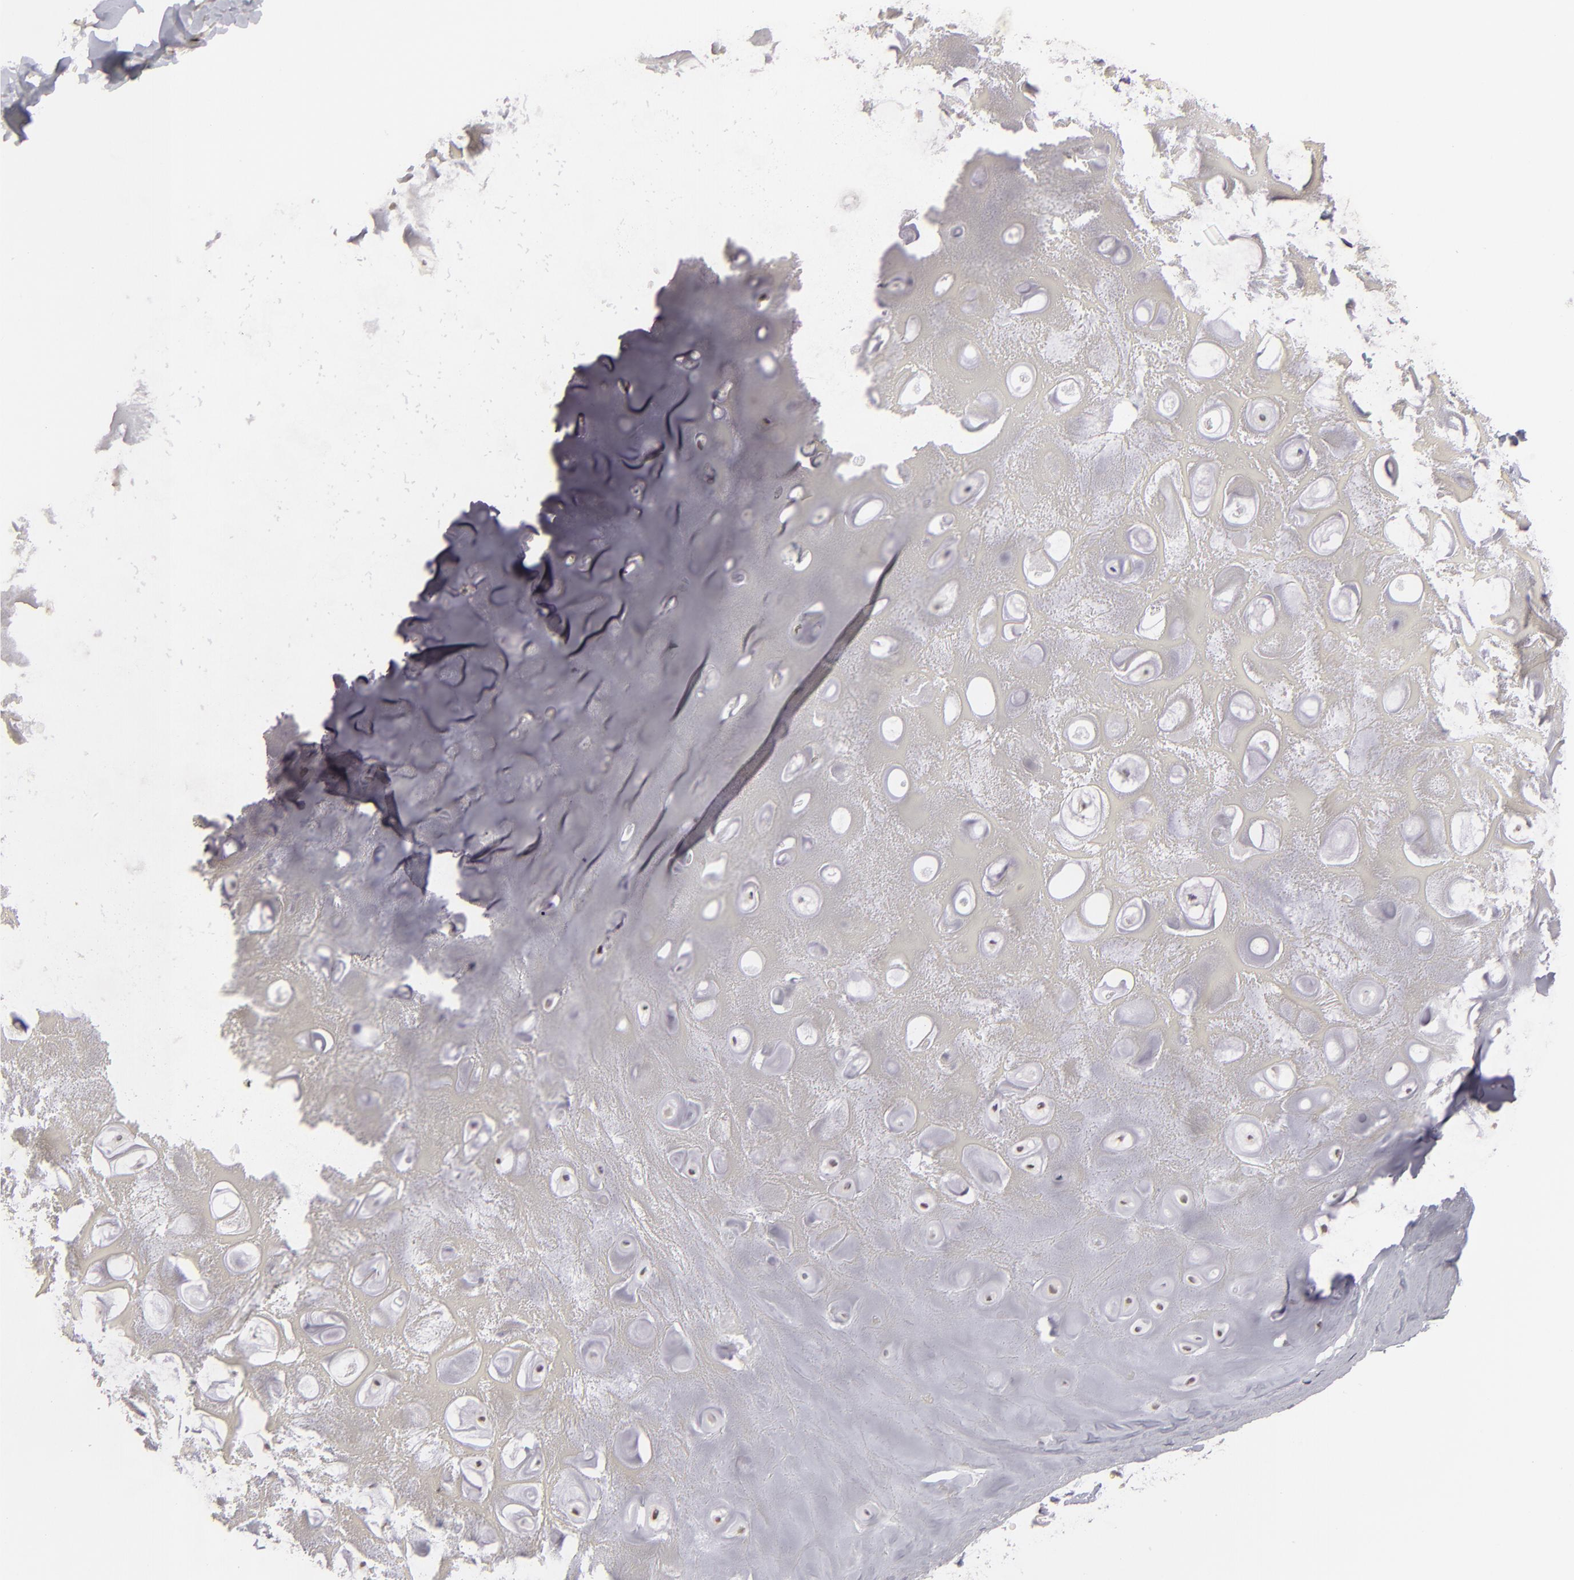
{"staining": {"intensity": "moderate", "quantity": ">75%", "location": "cytoplasmic/membranous"}, "tissue": "nasopharynx", "cell_type": "Respiratory epithelial cells", "image_type": "normal", "snomed": [{"axis": "morphology", "description": "Normal tissue, NOS"}, {"axis": "topography", "description": "Nasopharynx"}], "caption": "This histopathology image shows IHC staining of unremarkable nasopharynx, with medium moderate cytoplasmic/membranous positivity in about >75% of respiratory epithelial cells.", "gene": "DAXX", "patient": {"sex": "male", "age": 56}}